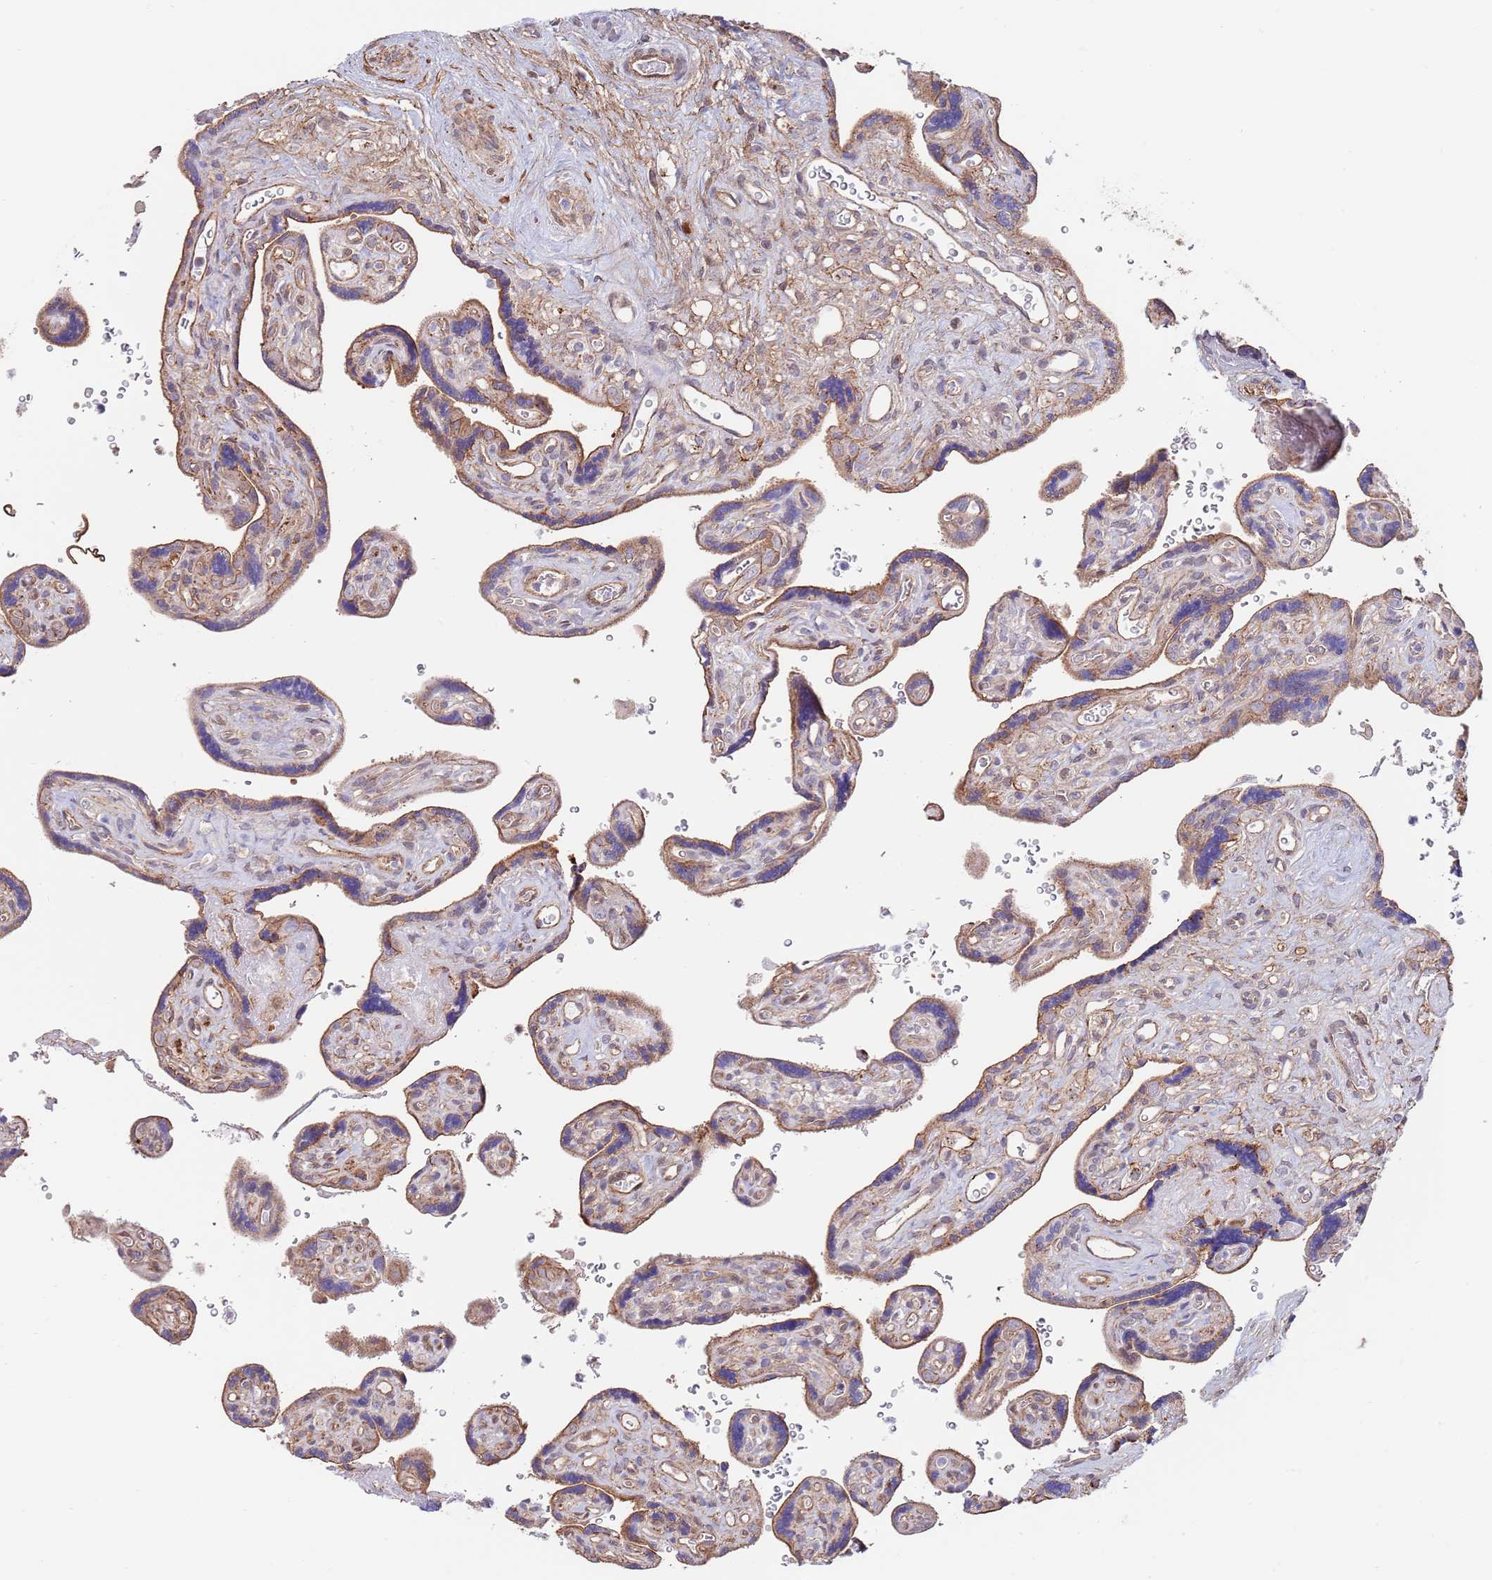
{"staining": {"intensity": "moderate", "quantity": ">75%", "location": "cytoplasmic/membranous"}, "tissue": "placenta", "cell_type": "Decidual cells", "image_type": "normal", "snomed": [{"axis": "morphology", "description": "Normal tissue, NOS"}, {"axis": "topography", "description": "Placenta"}], "caption": "Protein analysis of benign placenta displays moderate cytoplasmic/membranous positivity in about >75% of decidual cells.", "gene": "BPNT1", "patient": {"sex": "female", "age": 39}}